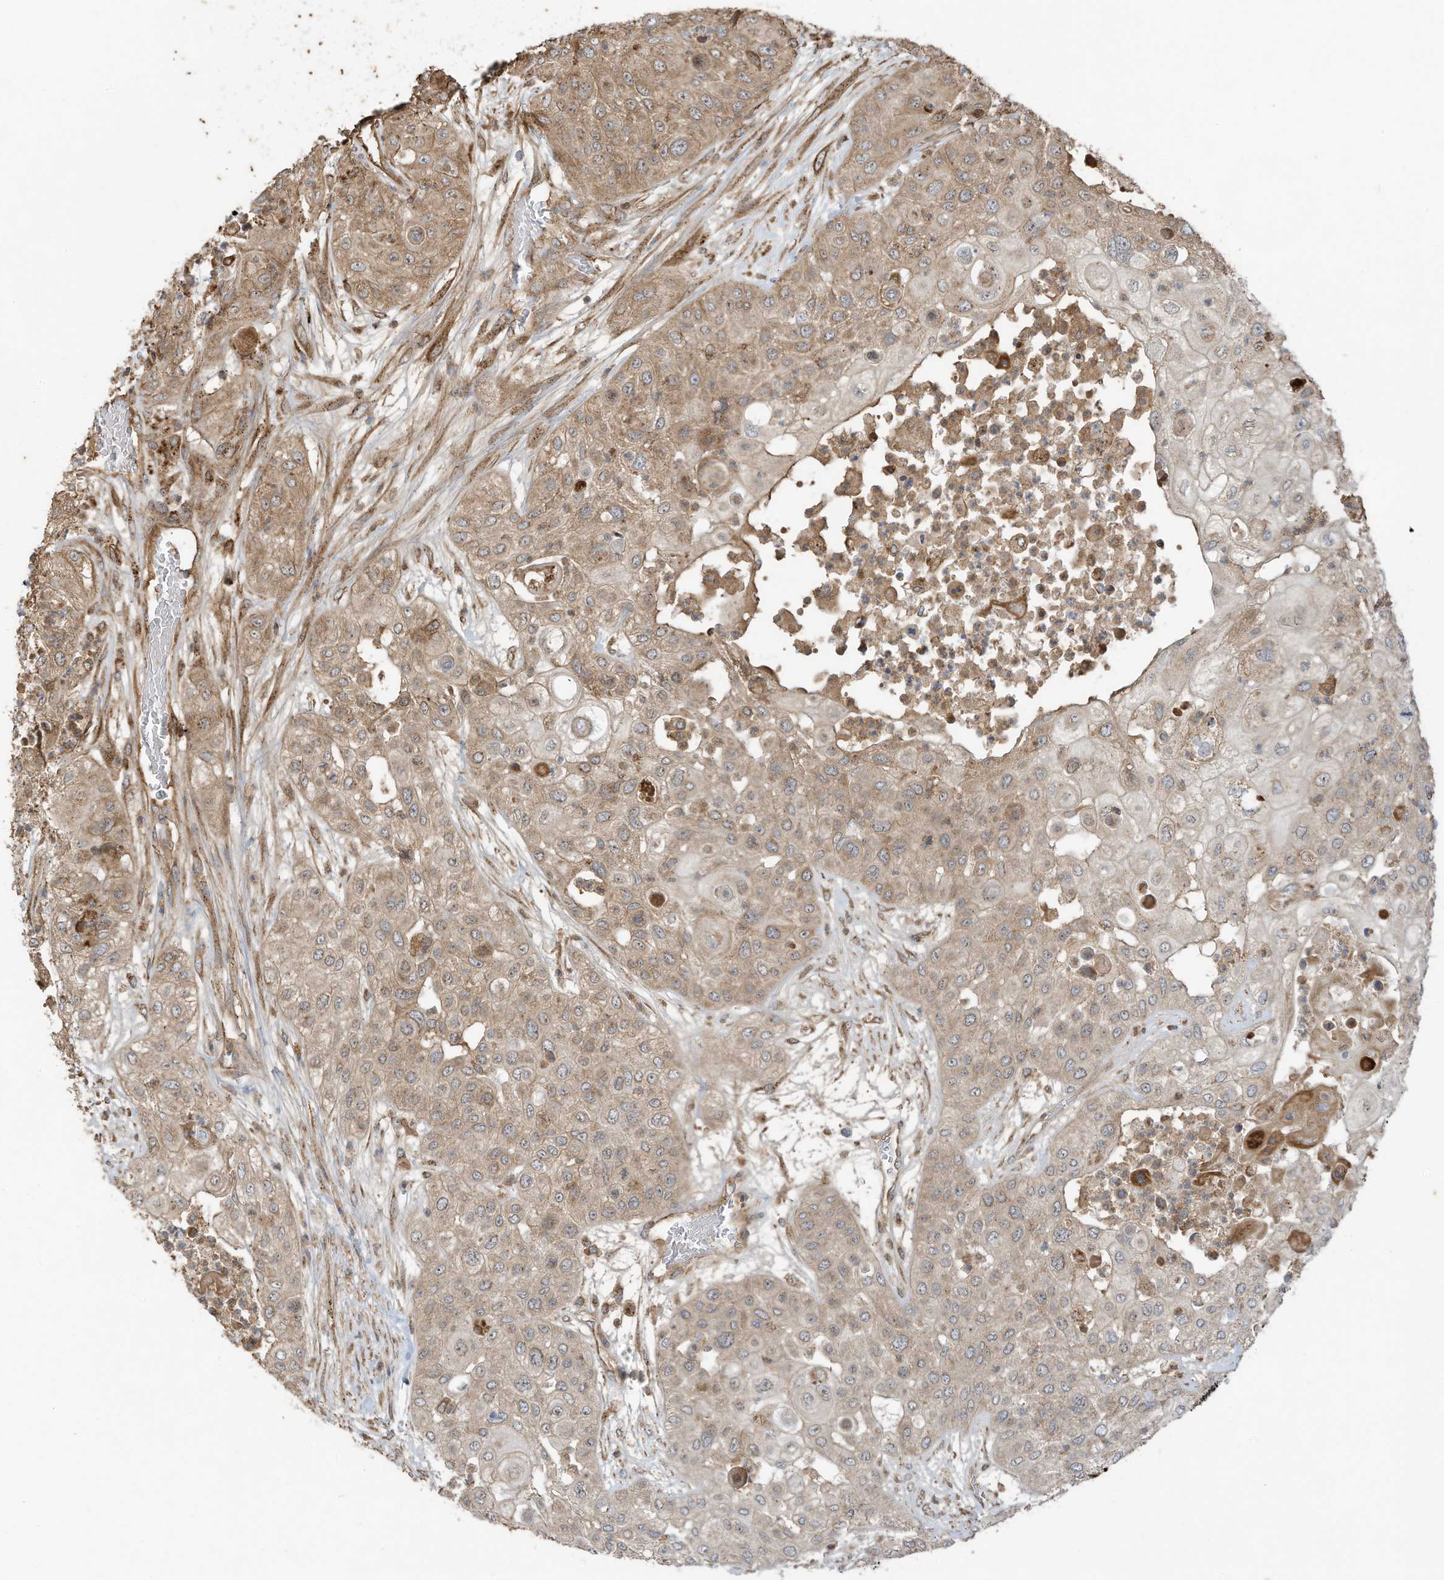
{"staining": {"intensity": "moderate", "quantity": ">75%", "location": "cytoplasmic/membranous"}, "tissue": "urothelial cancer", "cell_type": "Tumor cells", "image_type": "cancer", "snomed": [{"axis": "morphology", "description": "Urothelial carcinoma, High grade"}, {"axis": "topography", "description": "Urinary bladder"}], "caption": "Urothelial carcinoma (high-grade) stained for a protein (brown) reveals moderate cytoplasmic/membranous positive staining in about >75% of tumor cells.", "gene": "C2orf74", "patient": {"sex": "female", "age": 79}}